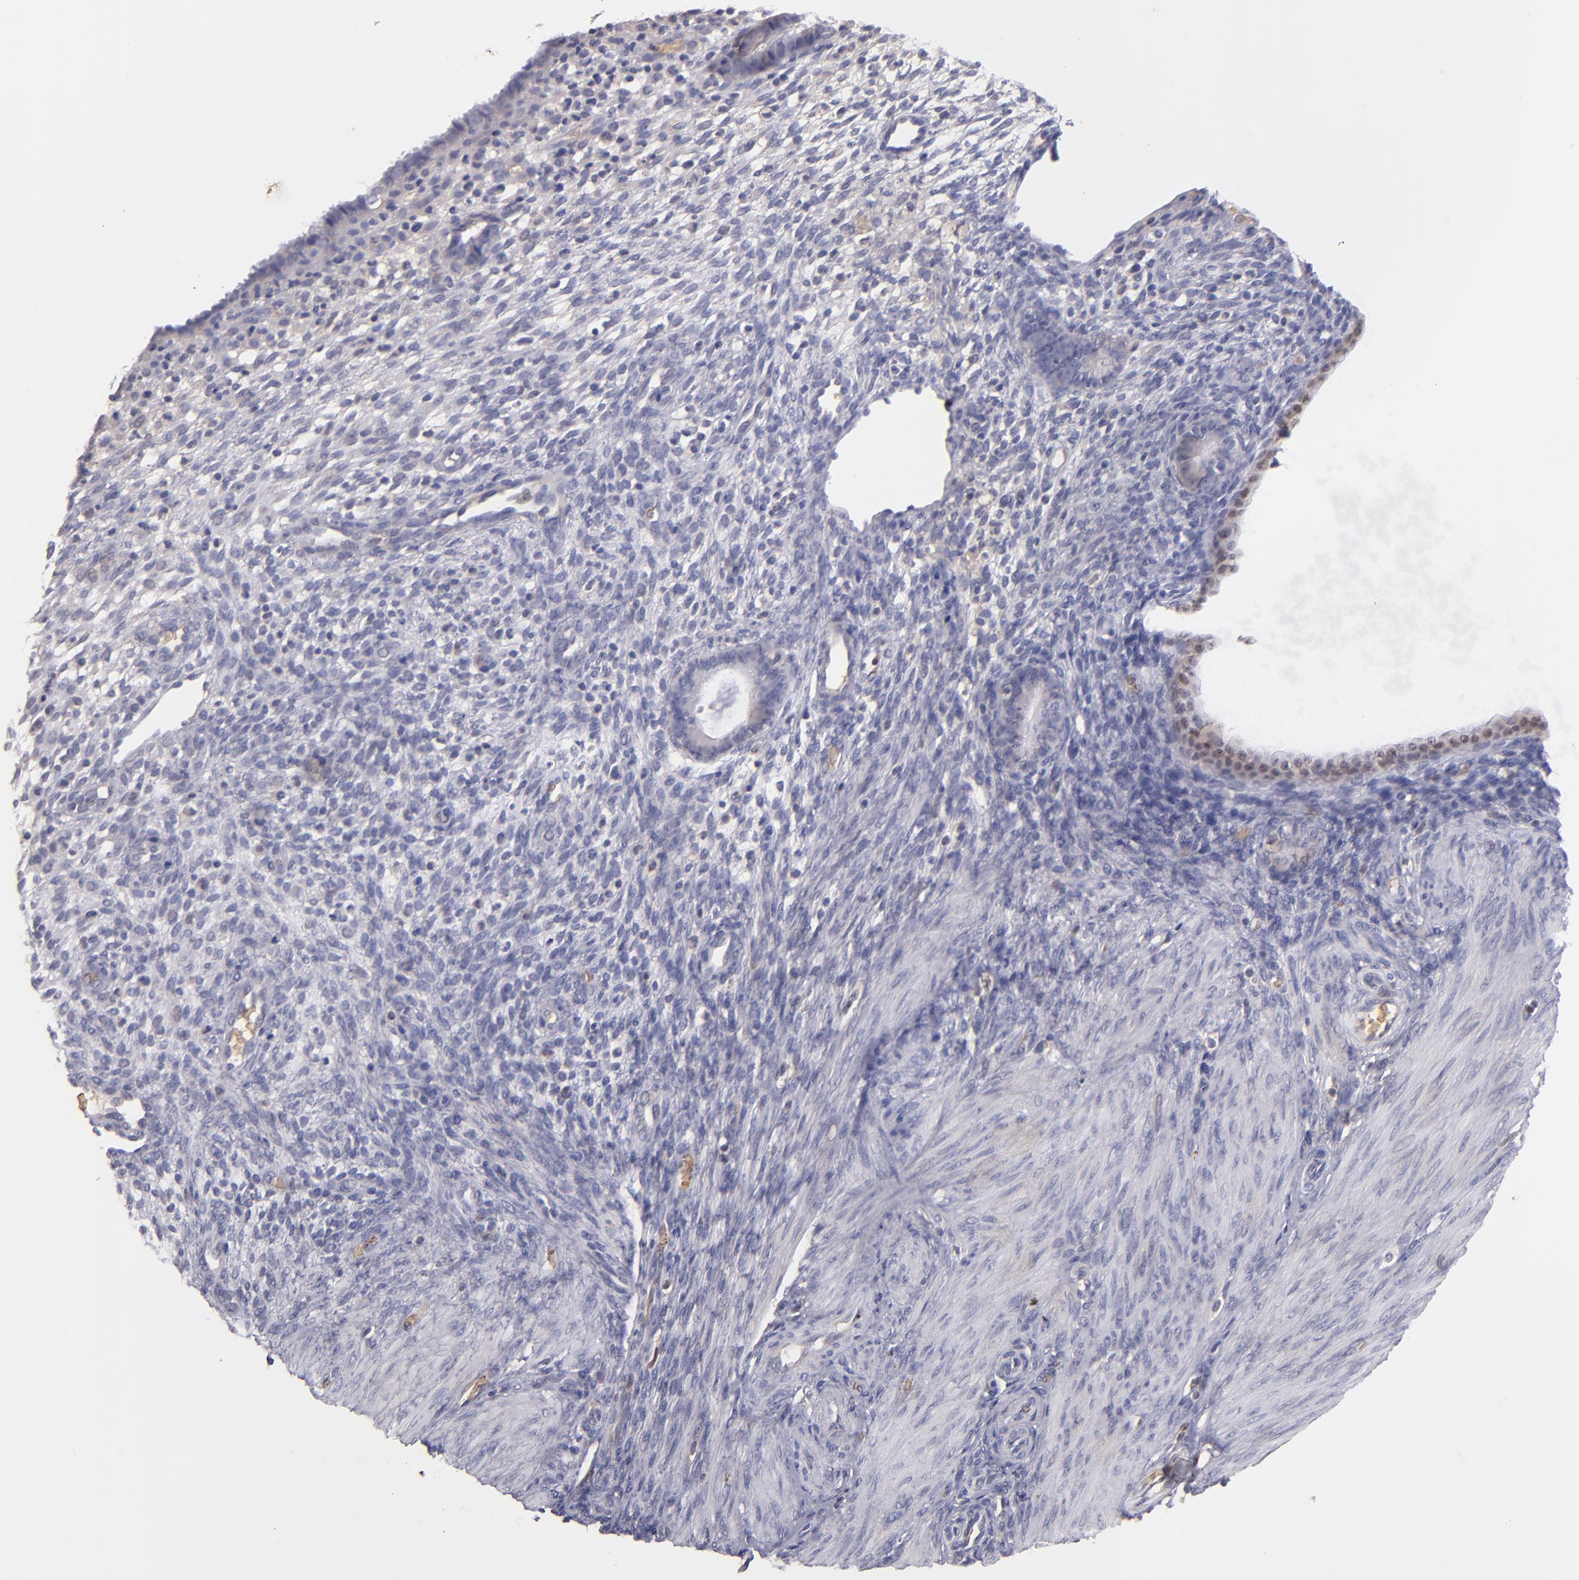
{"staining": {"intensity": "negative", "quantity": "none", "location": "none"}, "tissue": "endometrium", "cell_type": "Cells in endometrial stroma", "image_type": "normal", "snomed": [{"axis": "morphology", "description": "Normal tissue, NOS"}, {"axis": "topography", "description": "Endometrium"}], "caption": "Normal endometrium was stained to show a protein in brown. There is no significant staining in cells in endometrial stroma. The staining was performed using DAB (3,3'-diaminobenzidine) to visualize the protein expression in brown, while the nuclei were stained in blue with hematoxylin (Magnification: 20x).", "gene": "SERPINC1", "patient": {"sex": "female", "age": 72}}